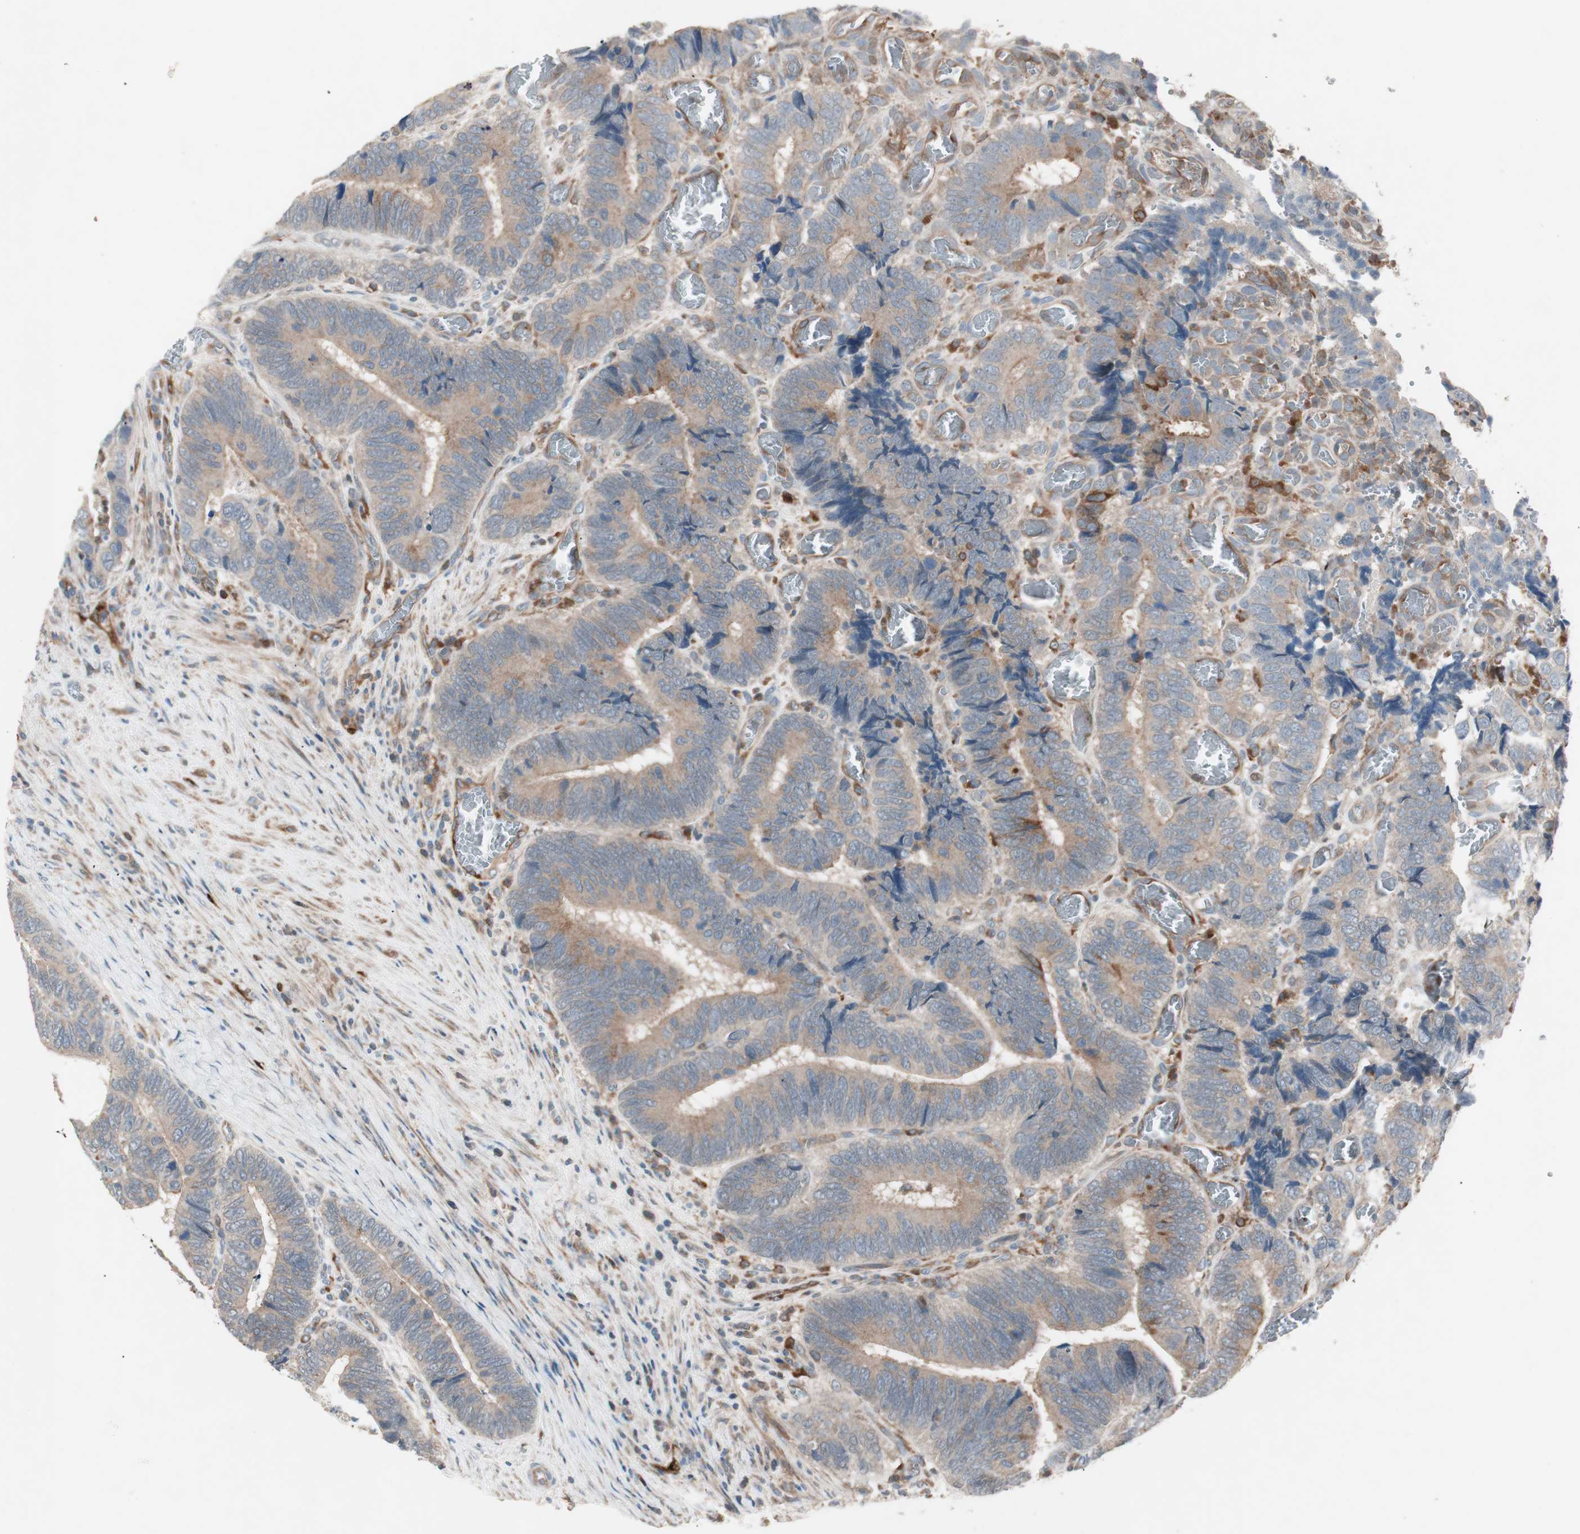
{"staining": {"intensity": "moderate", "quantity": ">75%", "location": "cytoplasmic/membranous"}, "tissue": "colorectal cancer", "cell_type": "Tumor cells", "image_type": "cancer", "snomed": [{"axis": "morphology", "description": "Adenocarcinoma, NOS"}, {"axis": "topography", "description": "Colon"}], "caption": "Protein expression analysis of human adenocarcinoma (colorectal) reveals moderate cytoplasmic/membranous expression in about >75% of tumor cells. The protein of interest is shown in brown color, while the nuclei are stained blue.", "gene": "STAB1", "patient": {"sex": "male", "age": 72}}